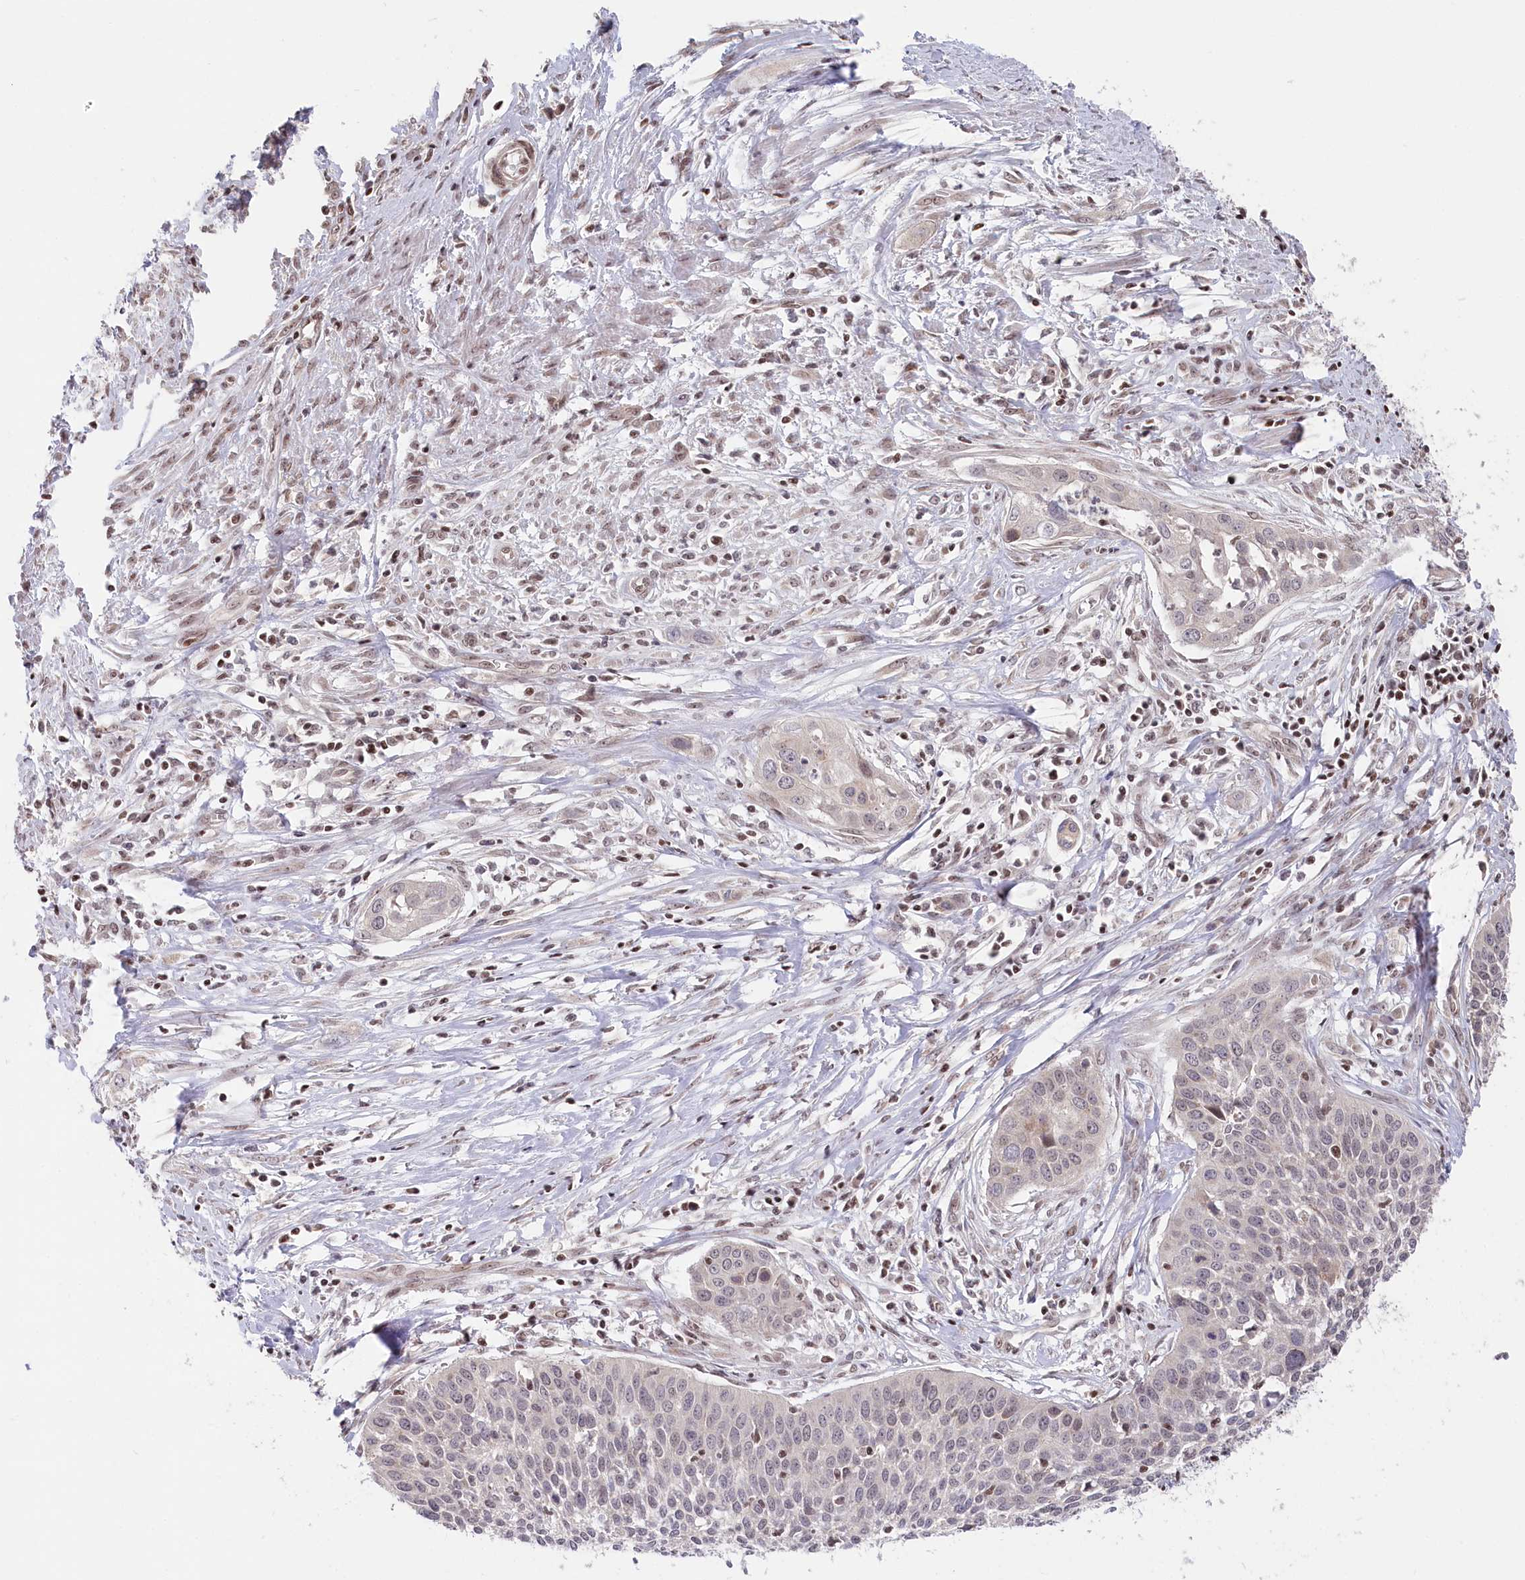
{"staining": {"intensity": "weak", "quantity": "<25%", "location": "nuclear"}, "tissue": "cervical cancer", "cell_type": "Tumor cells", "image_type": "cancer", "snomed": [{"axis": "morphology", "description": "Squamous cell carcinoma, NOS"}, {"axis": "topography", "description": "Cervix"}], "caption": "Photomicrograph shows no protein staining in tumor cells of cervical cancer tissue.", "gene": "CGGBP1", "patient": {"sex": "female", "age": 34}}